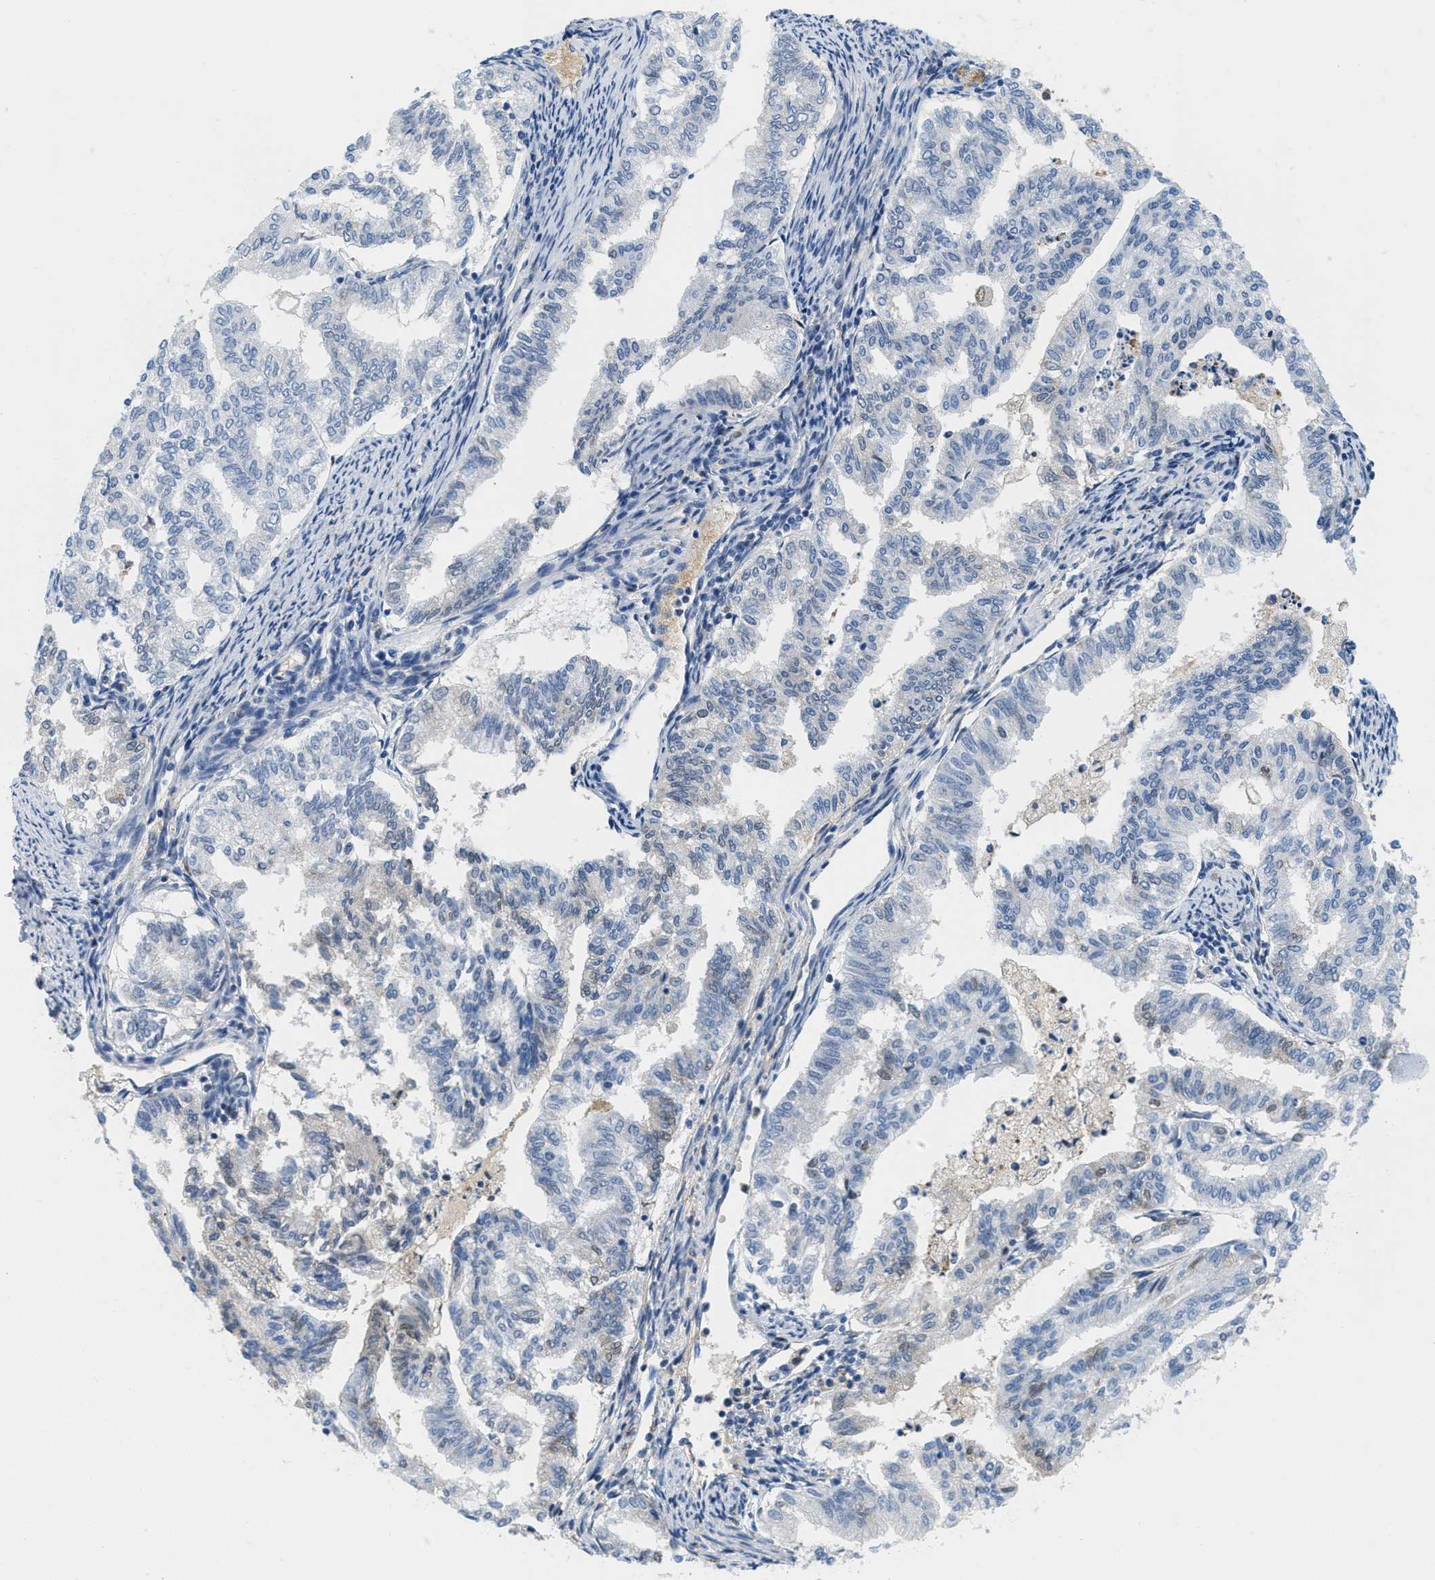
{"staining": {"intensity": "negative", "quantity": "none", "location": "none"}, "tissue": "endometrial cancer", "cell_type": "Tumor cells", "image_type": "cancer", "snomed": [{"axis": "morphology", "description": "Adenocarcinoma, NOS"}, {"axis": "topography", "description": "Endometrium"}], "caption": "There is no significant positivity in tumor cells of endometrial cancer (adenocarcinoma).", "gene": "SERPINA1", "patient": {"sex": "female", "age": 79}}